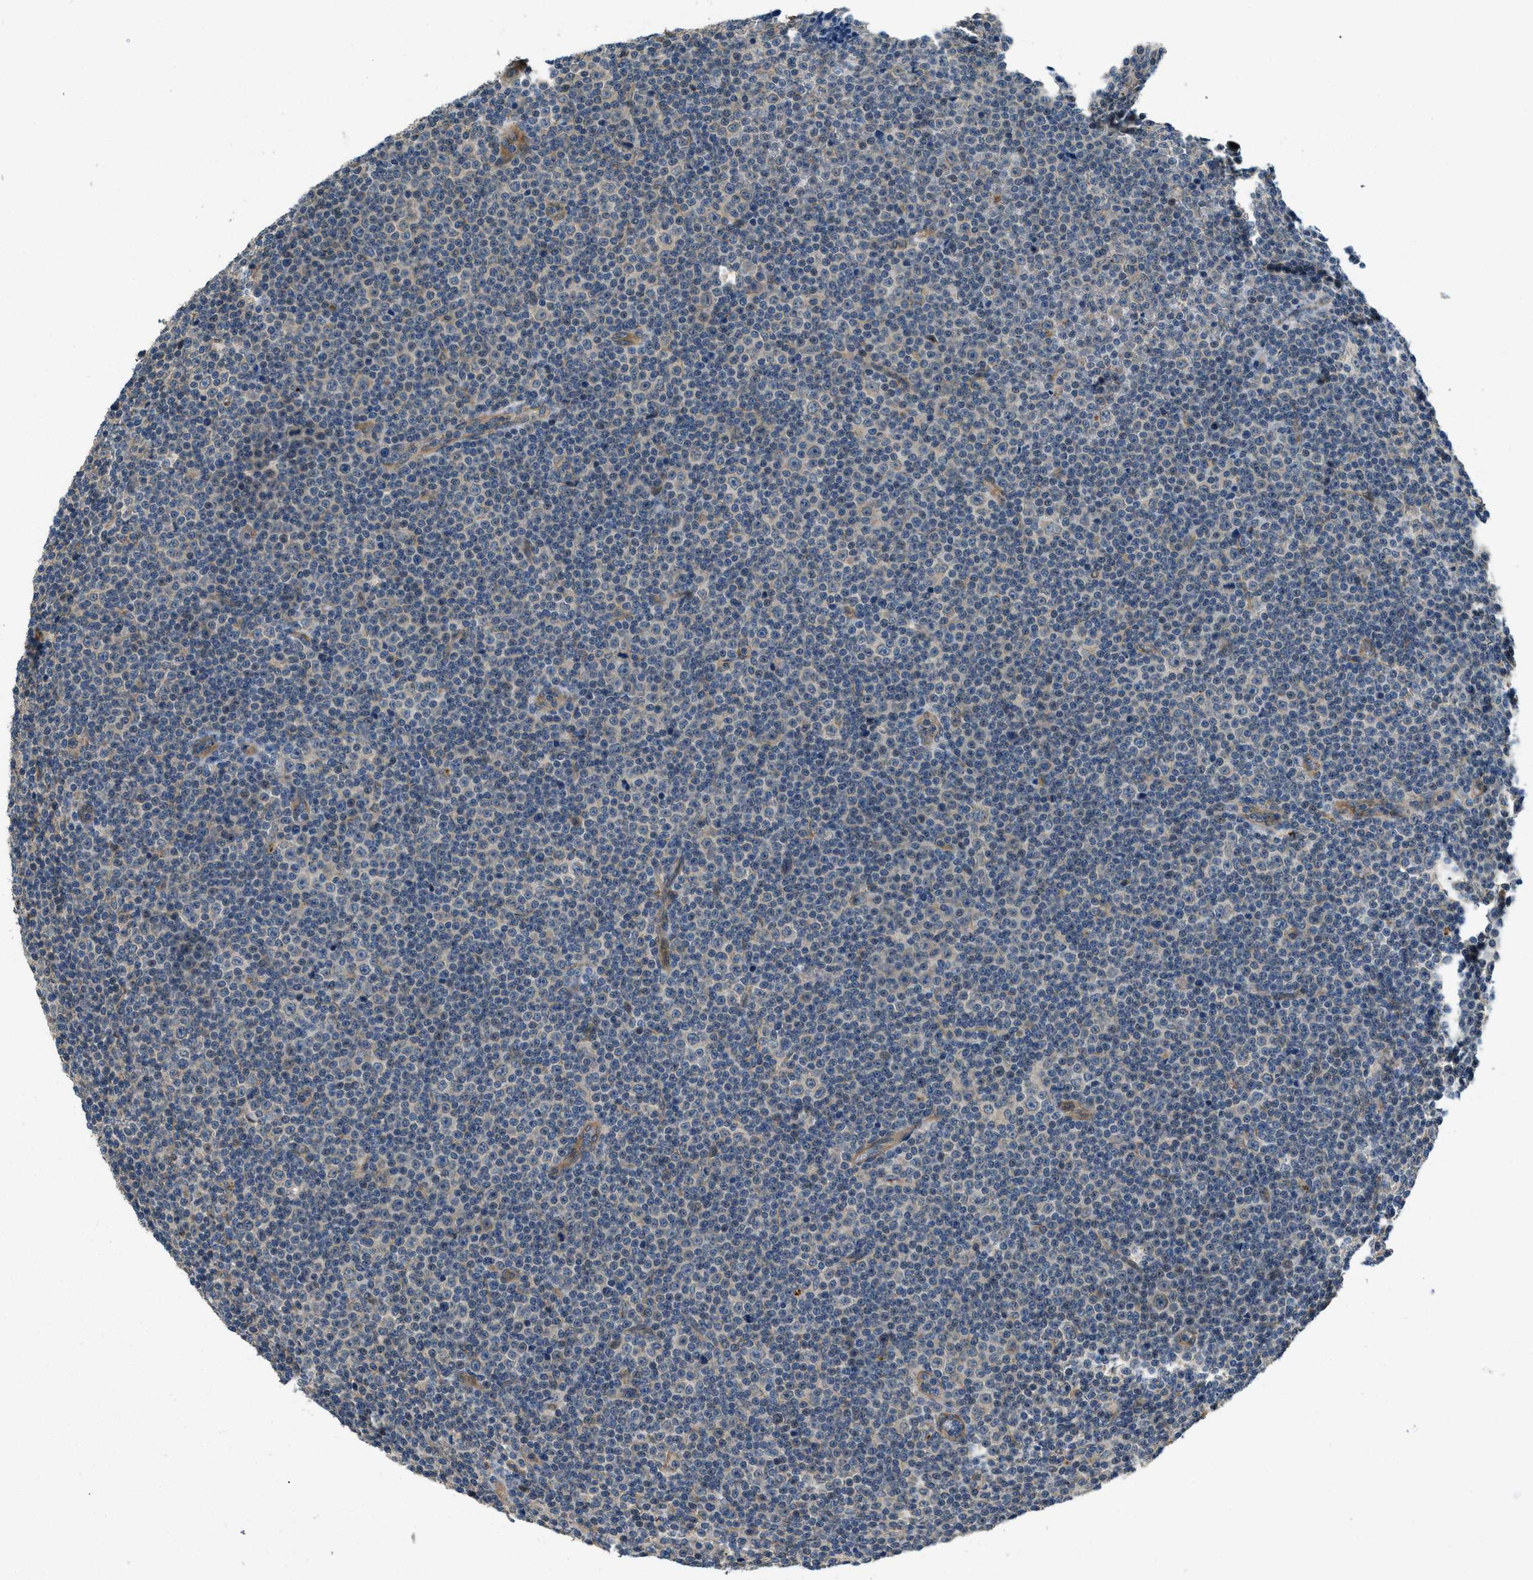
{"staining": {"intensity": "negative", "quantity": "none", "location": "none"}, "tissue": "lymphoma", "cell_type": "Tumor cells", "image_type": "cancer", "snomed": [{"axis": "morphology", "description": "Malignant lymphoma, non-Hodgkin's type, Low grade"}, {"axis": "topography", "description": "Lymph node"}], "caption": "The histopathology image exhibits no staining of tumor cells in malignant lymphoma, non-Hodgkin's type (low-grade).", "gene": "CGN", "patient": {"sex": "female", "age": 67}}